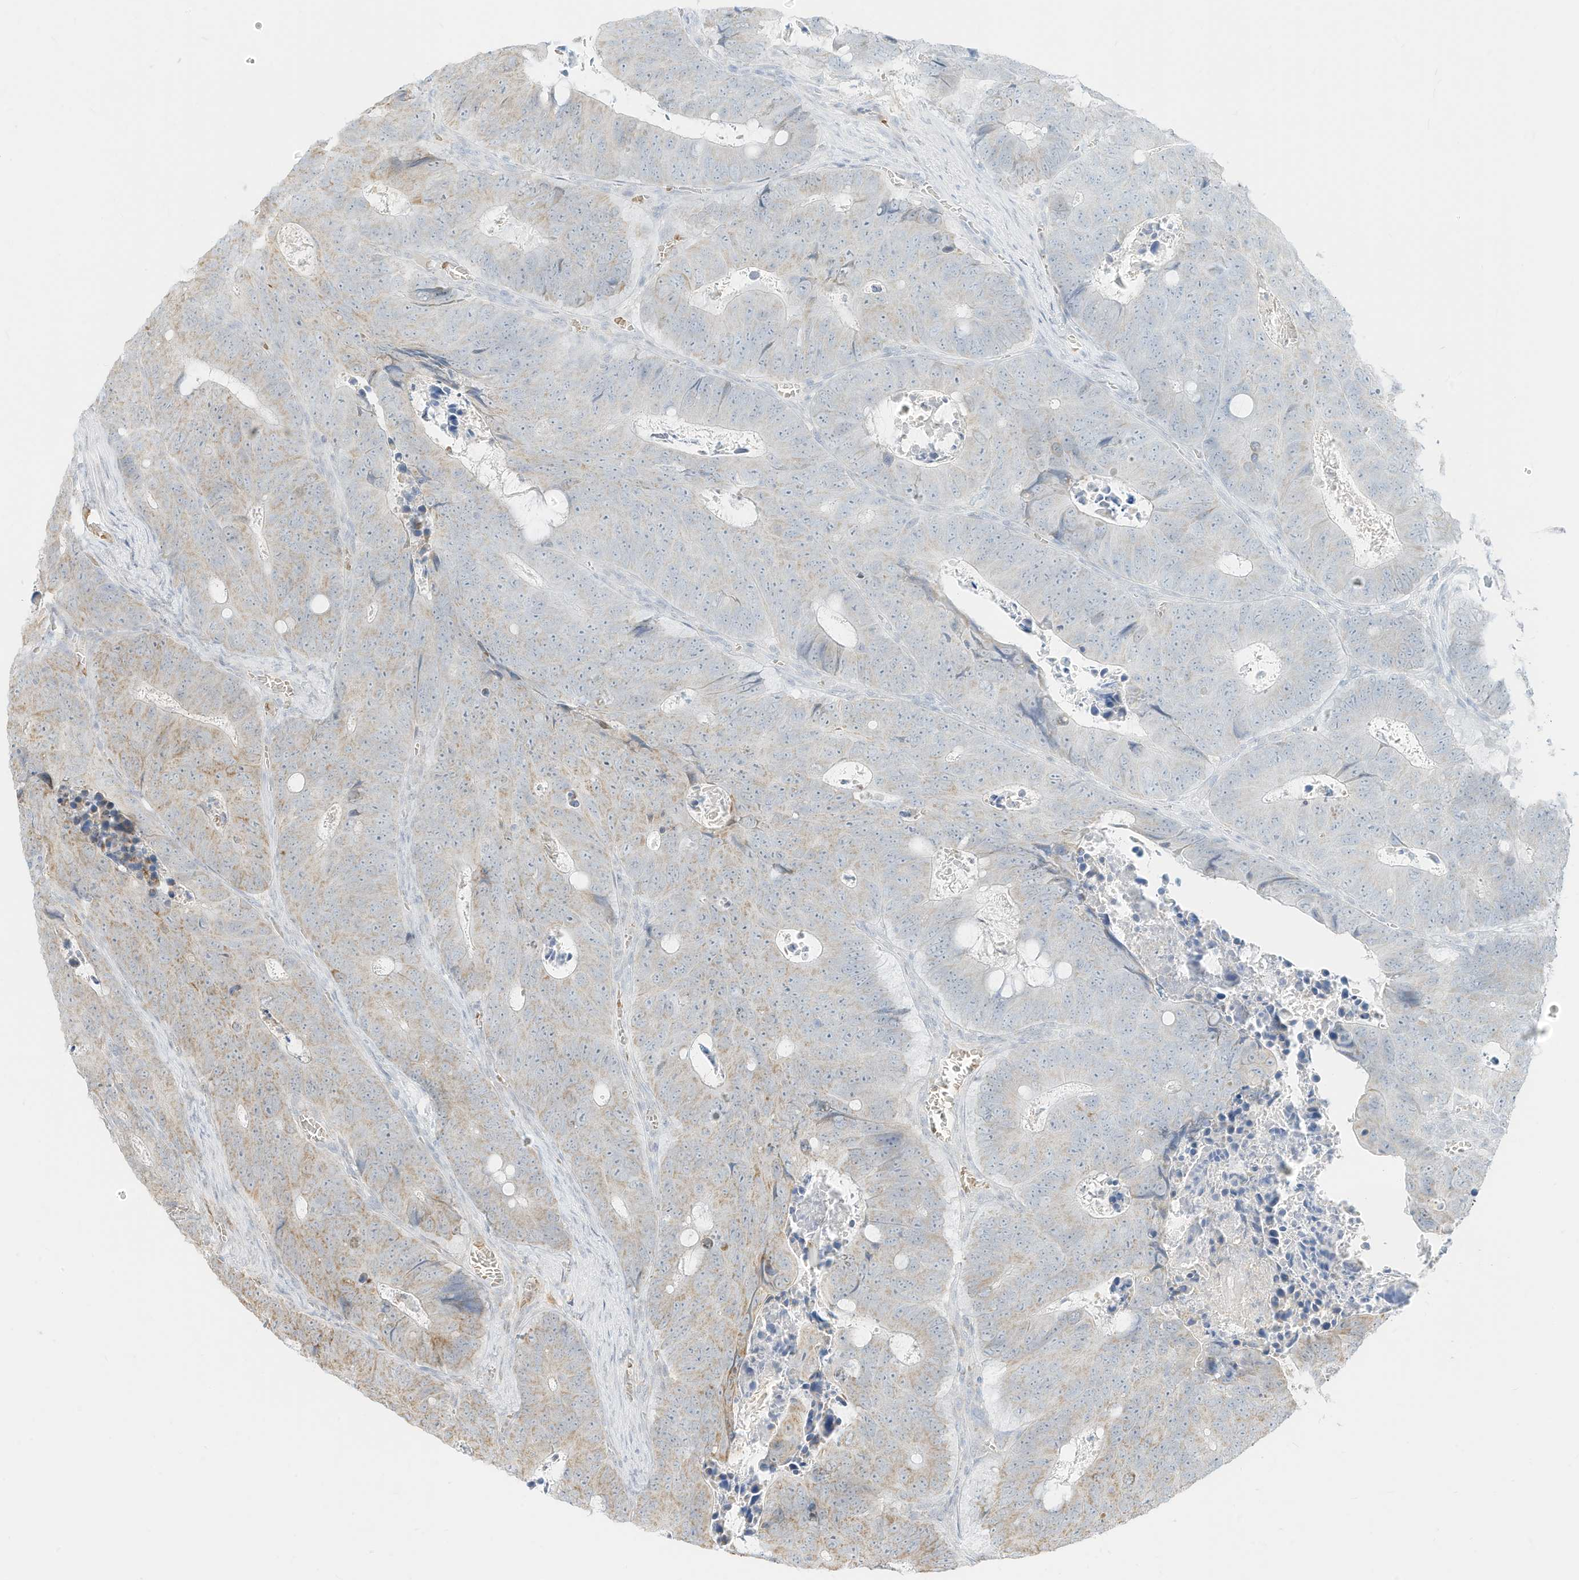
{"staining": {"intensity": "moderate", "quantity": "<25%", "location": "cytoplasmic/membranous"}, "tissue": "colorectal cancer", "cell_type": "Tumor cells", "image_type": "cancer", "snomed": [{"axis": "morphology", "description": "Adenocarcinoma, NOS"}, {"axis": "topography", "description": "Colon"}], "caption": "A high-resolution photomicrograph shows immunohistochemistry staining of colorectal cancer, which displays moderate cytoplasmic/membranous expression in about <25% of tumor cells. Using DAB (3,3'-diaminobenzidine) (brown) and hematoxylin (blue) stains, captured at high magnification using brightfield microscopy.", "gene": "MTUS2", "patient": {"sex": "male", "age": 87}}